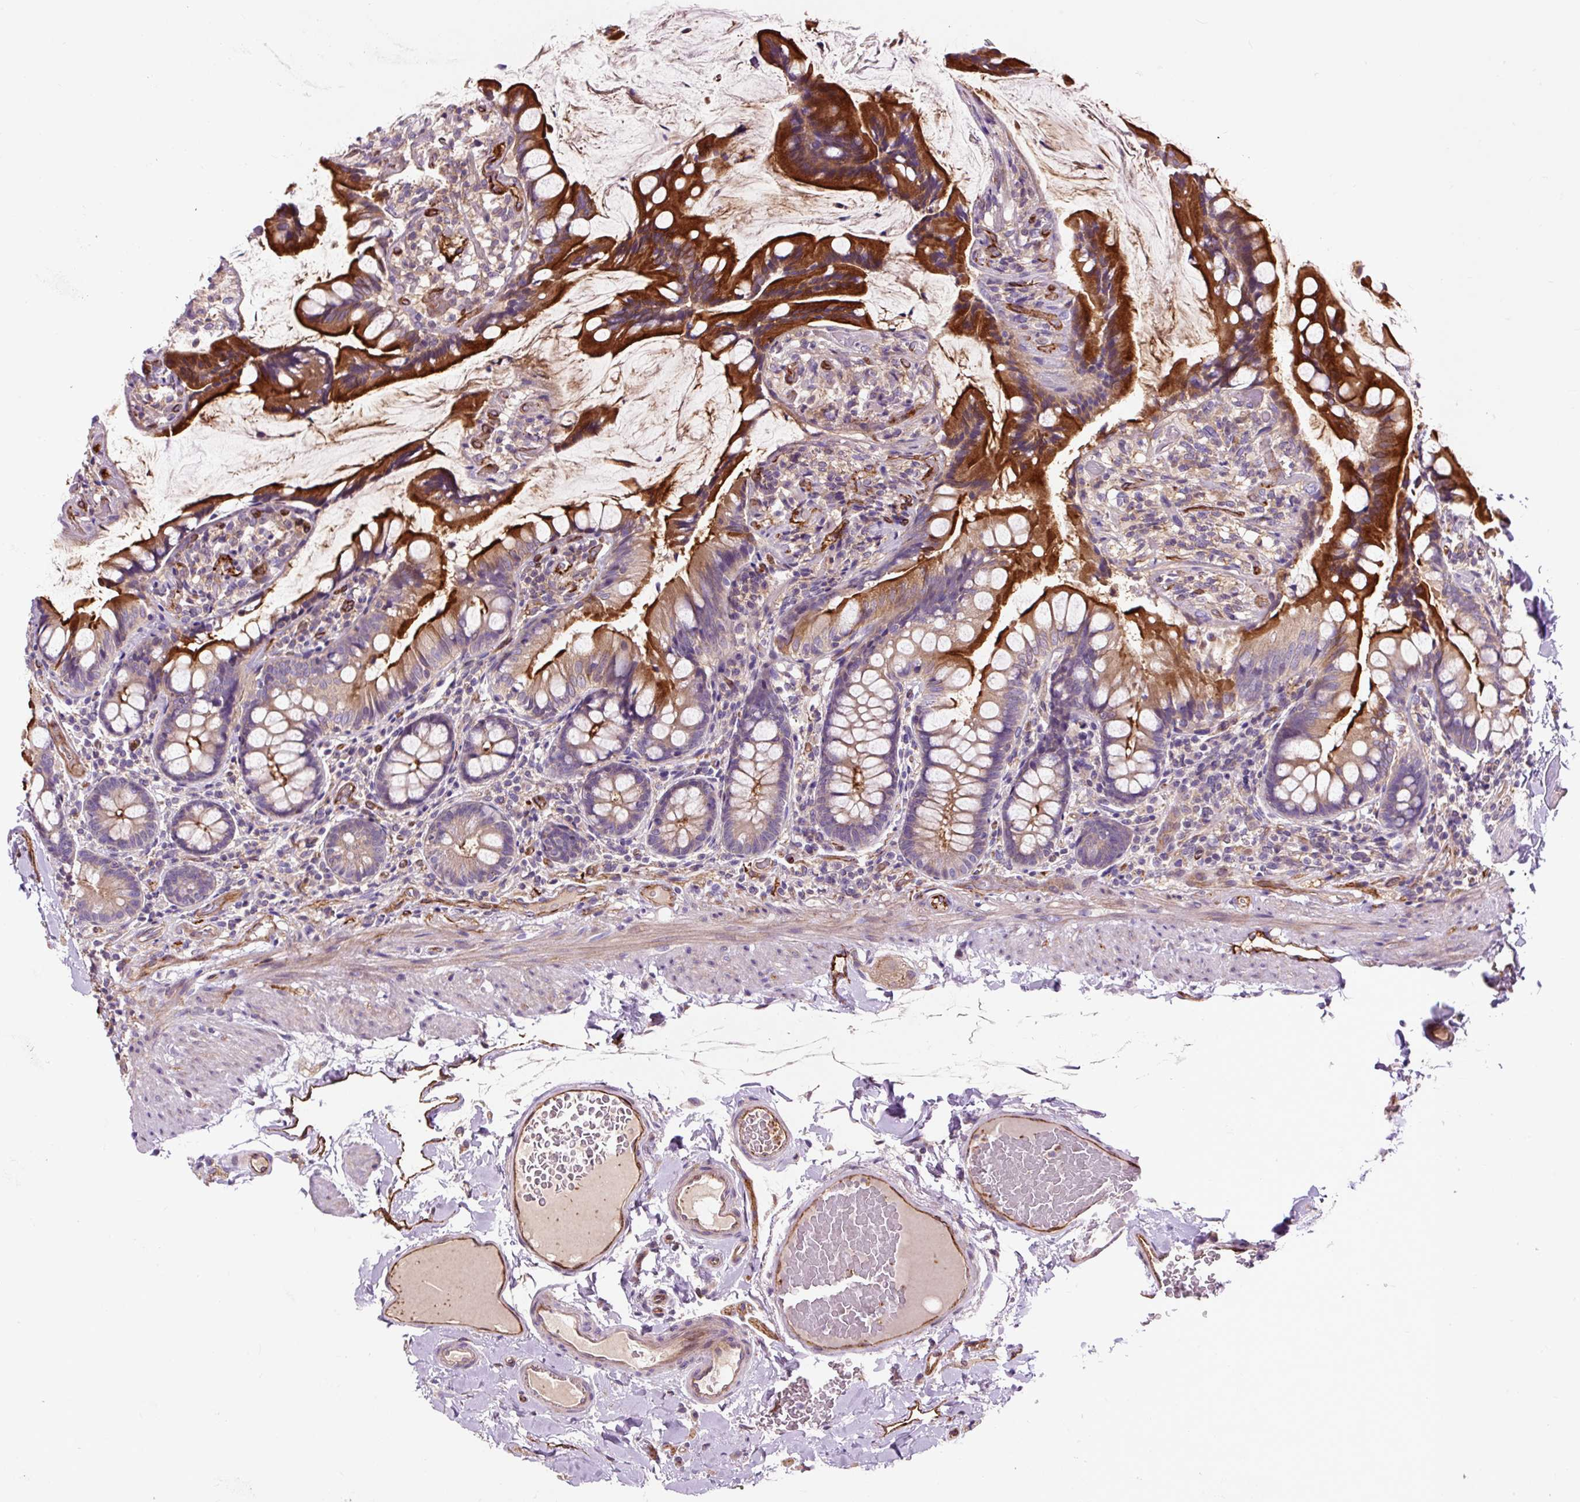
{"staining": {"intensity": "strong", "quantity": ">75%", "location": "cytoplasmic/membranous"}, "tissue": "small intestine", "cell_type": "Glandular cells", "image_type": "normal", "snomed": [{"axis": "morphology", "description": "Normal tissue, NOS"}, {"axis": "topography", "description": "Small intestine"}], "caption": "Immunohistochemistry (DAB (3,3'-diaminobenzidine)) staining of unremarkable small intestine reveals strong cytoplasmic/membranous protein expression in approximately >75% of glandular cells. Immunohistochemistry (ihc) stains the protein of interest in brown and the nuclei are stained blue.", "gene": "PCDHGB3", "patient": {"sex": "male", "age": 70}}